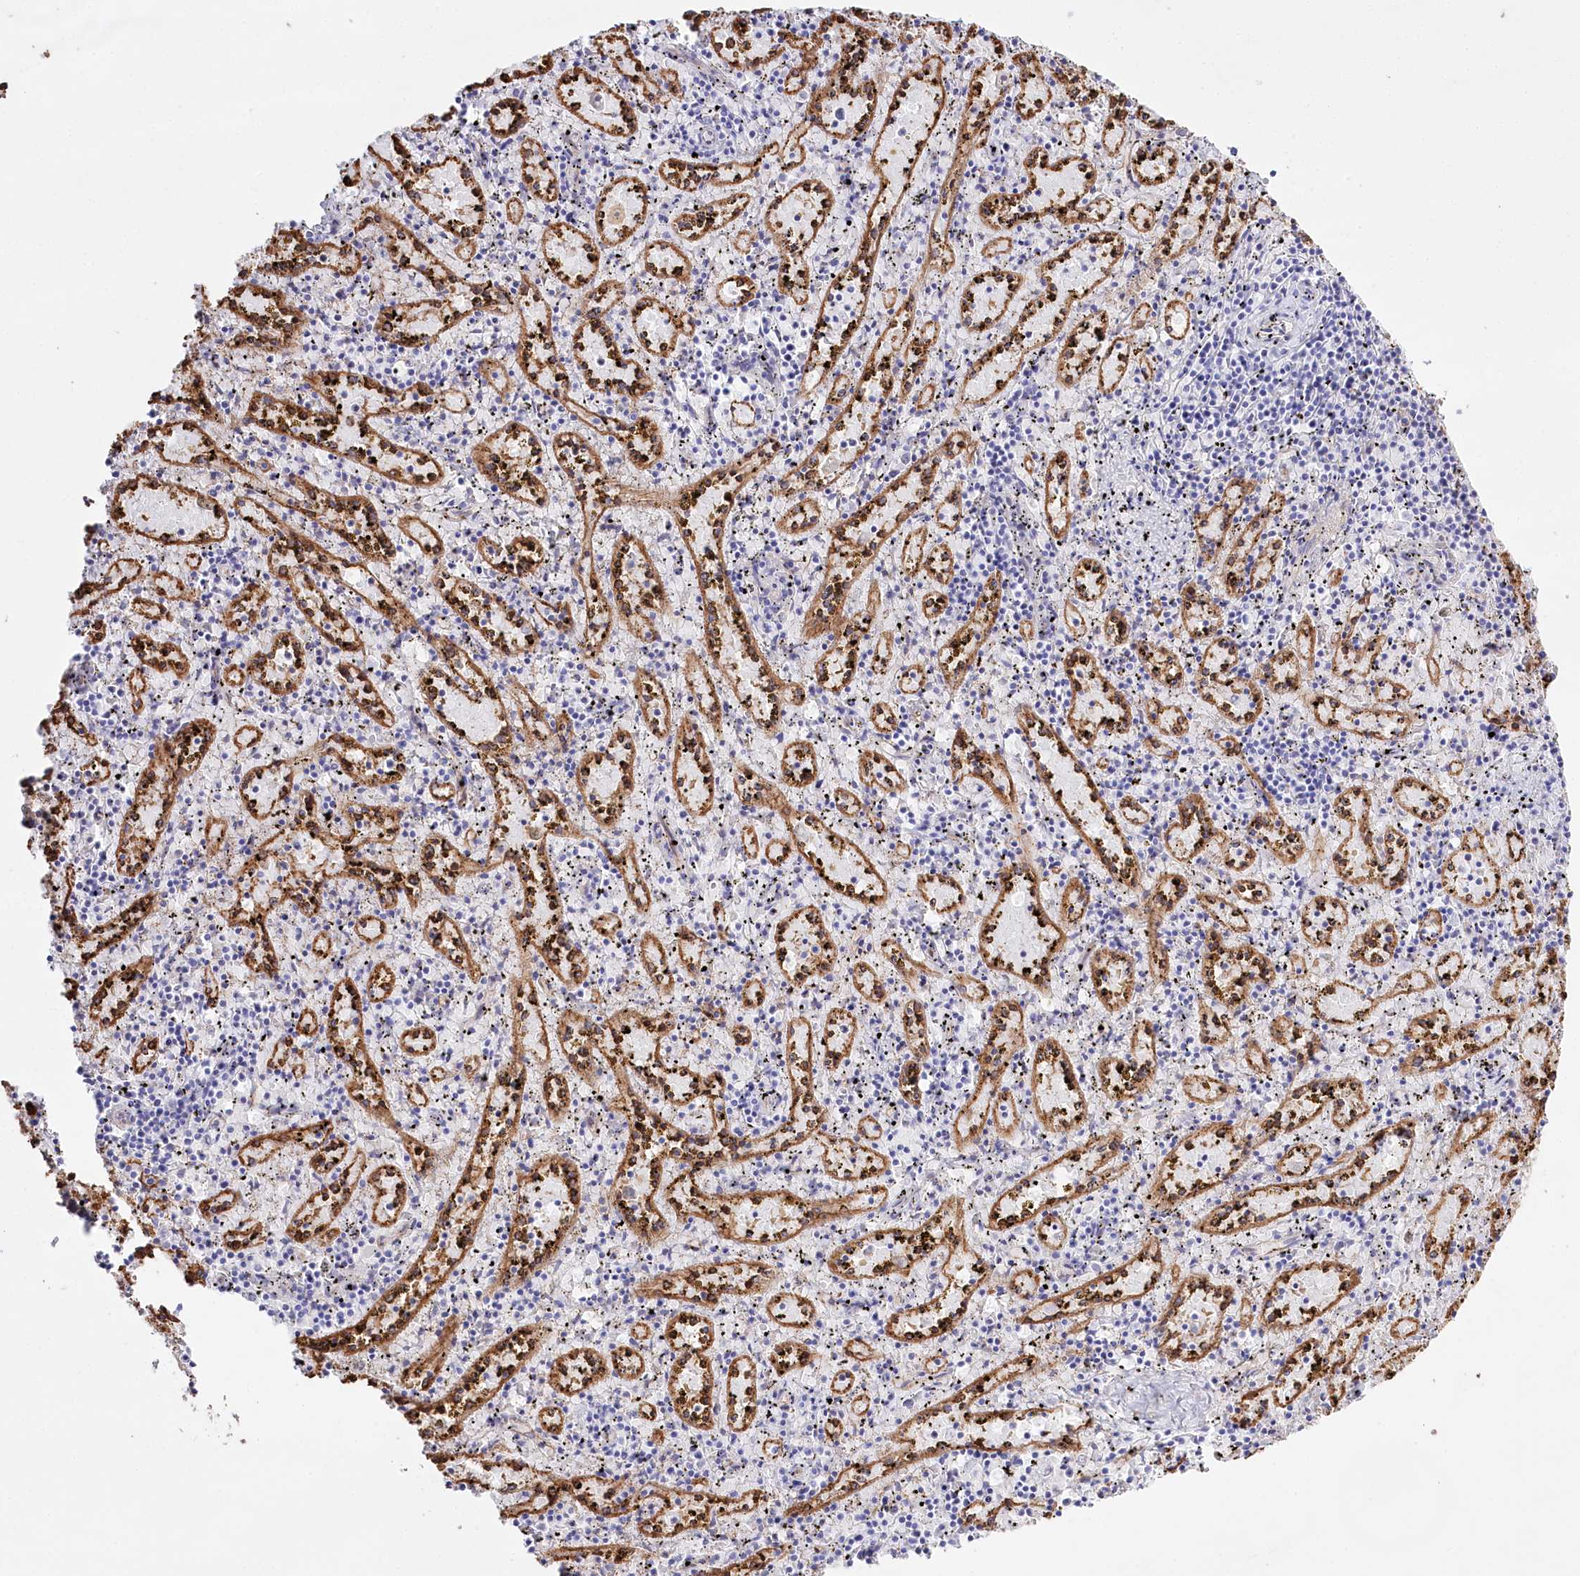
{"staining": {"intensity": "negative", "quantity": "none", "location": "none"}, "tissue": "spleen", "cell_type": "Cells in red pulp", "image_type": "normal", "snomed": [{"axis": "morphology", "description": "Normal tissue, NOS"}, {"axis": "topography", "description": "Spleen"}], "caption": "The photomicrograph displays no significant expression in cells in red pulp of spleen.", "gene": "SLC39A10", "patient": {"sex": "male", "age": 11}}